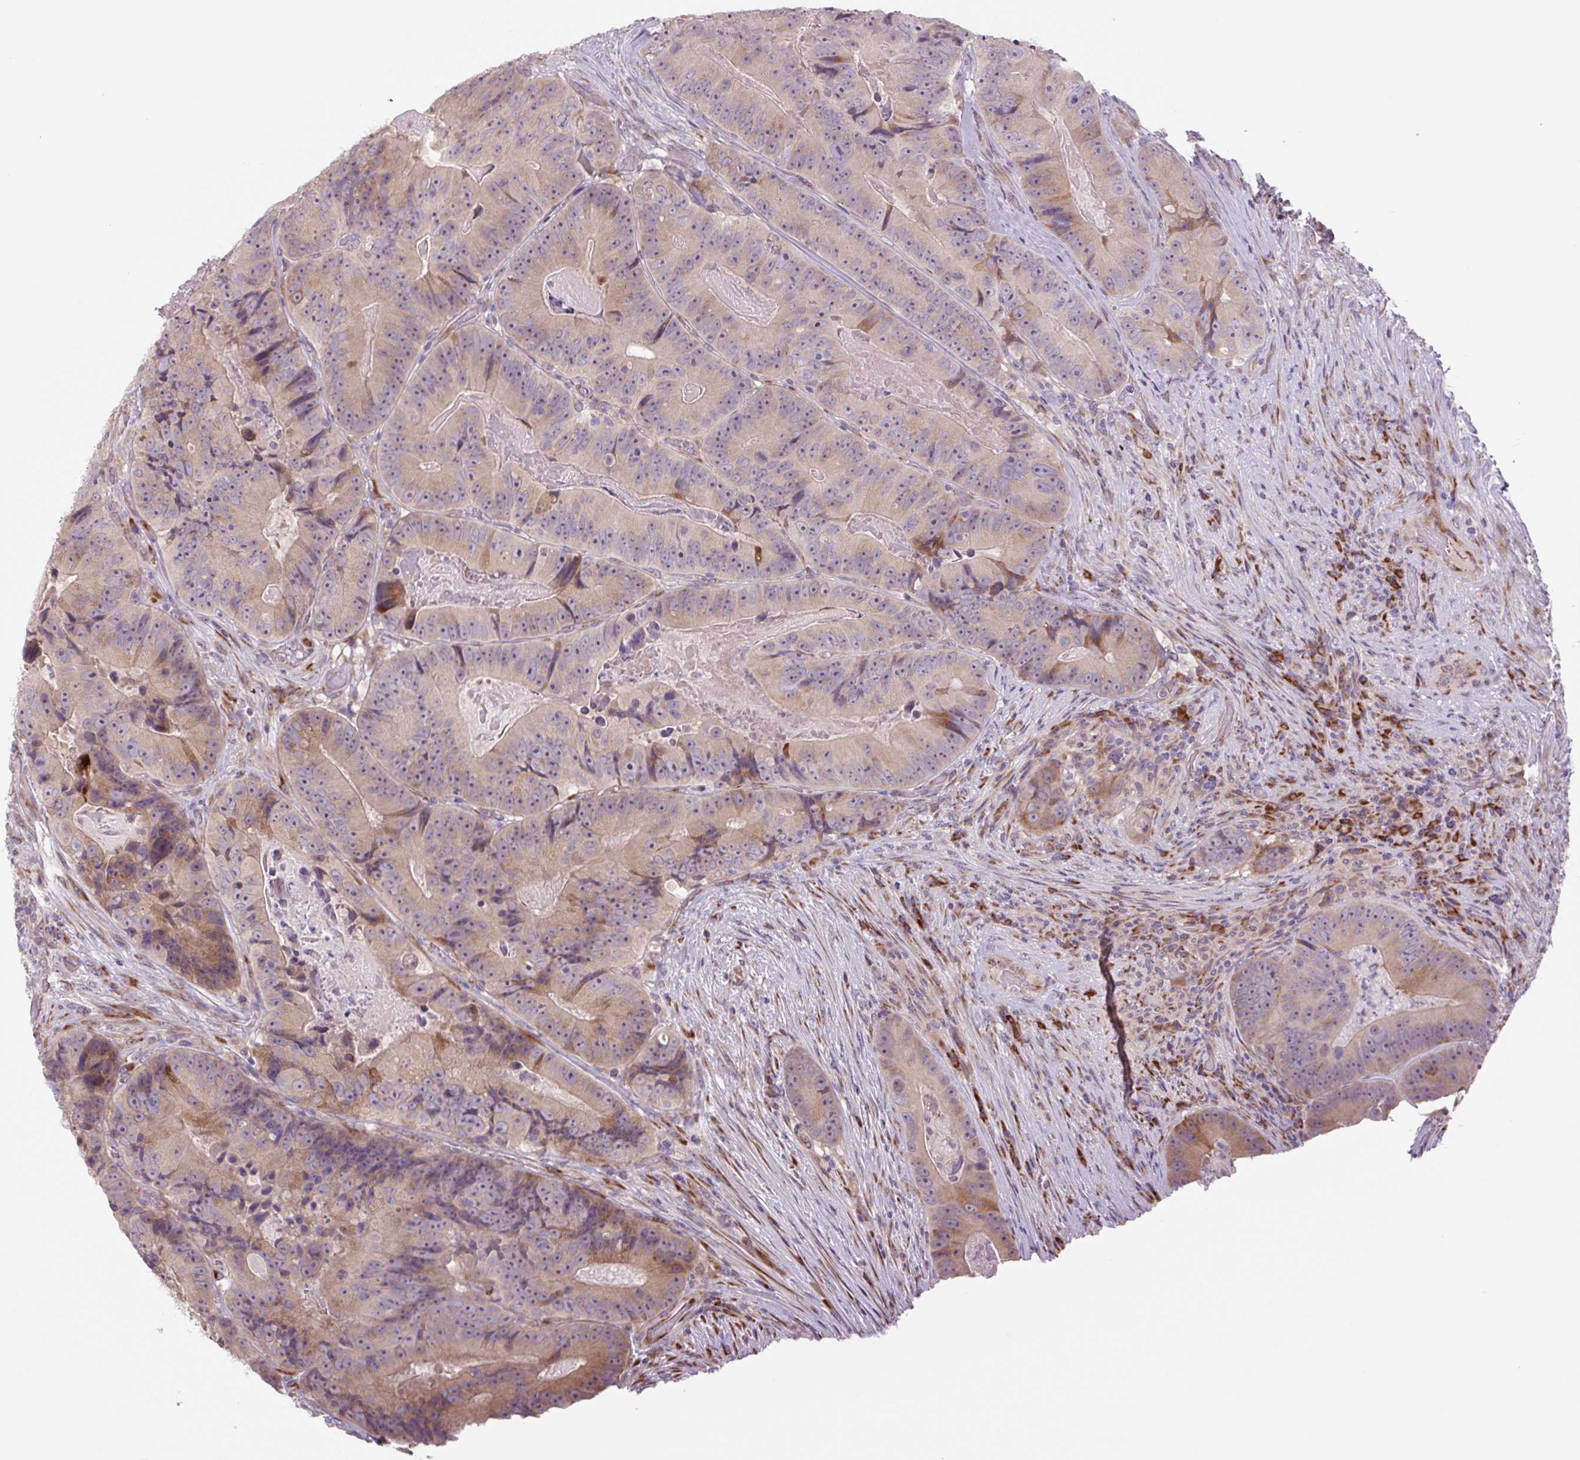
{"staining": {"intensity": "moderate", "quantity": ">75%", "location": "cytoplasmic/membranous,nuclear"}, "tissue": "colorectal cancer", "cell_type": "Tumor cells", "image_type": "cancer", "snomed": [{"axis": "morphology", "description": "Adenocarcinoma, NOS"}, {"axis": "topography", "description": "Colon"}], "caption": "This is an image of immunohistochemistry (IHC) staining of adenocarcinoma (colorectal), which shows moderate staining in the cytoplasmic/membranous and nuclear of tumor cells.", "gene": "PLA2G4A", "patient": {"sex": "female", "age": 86}}